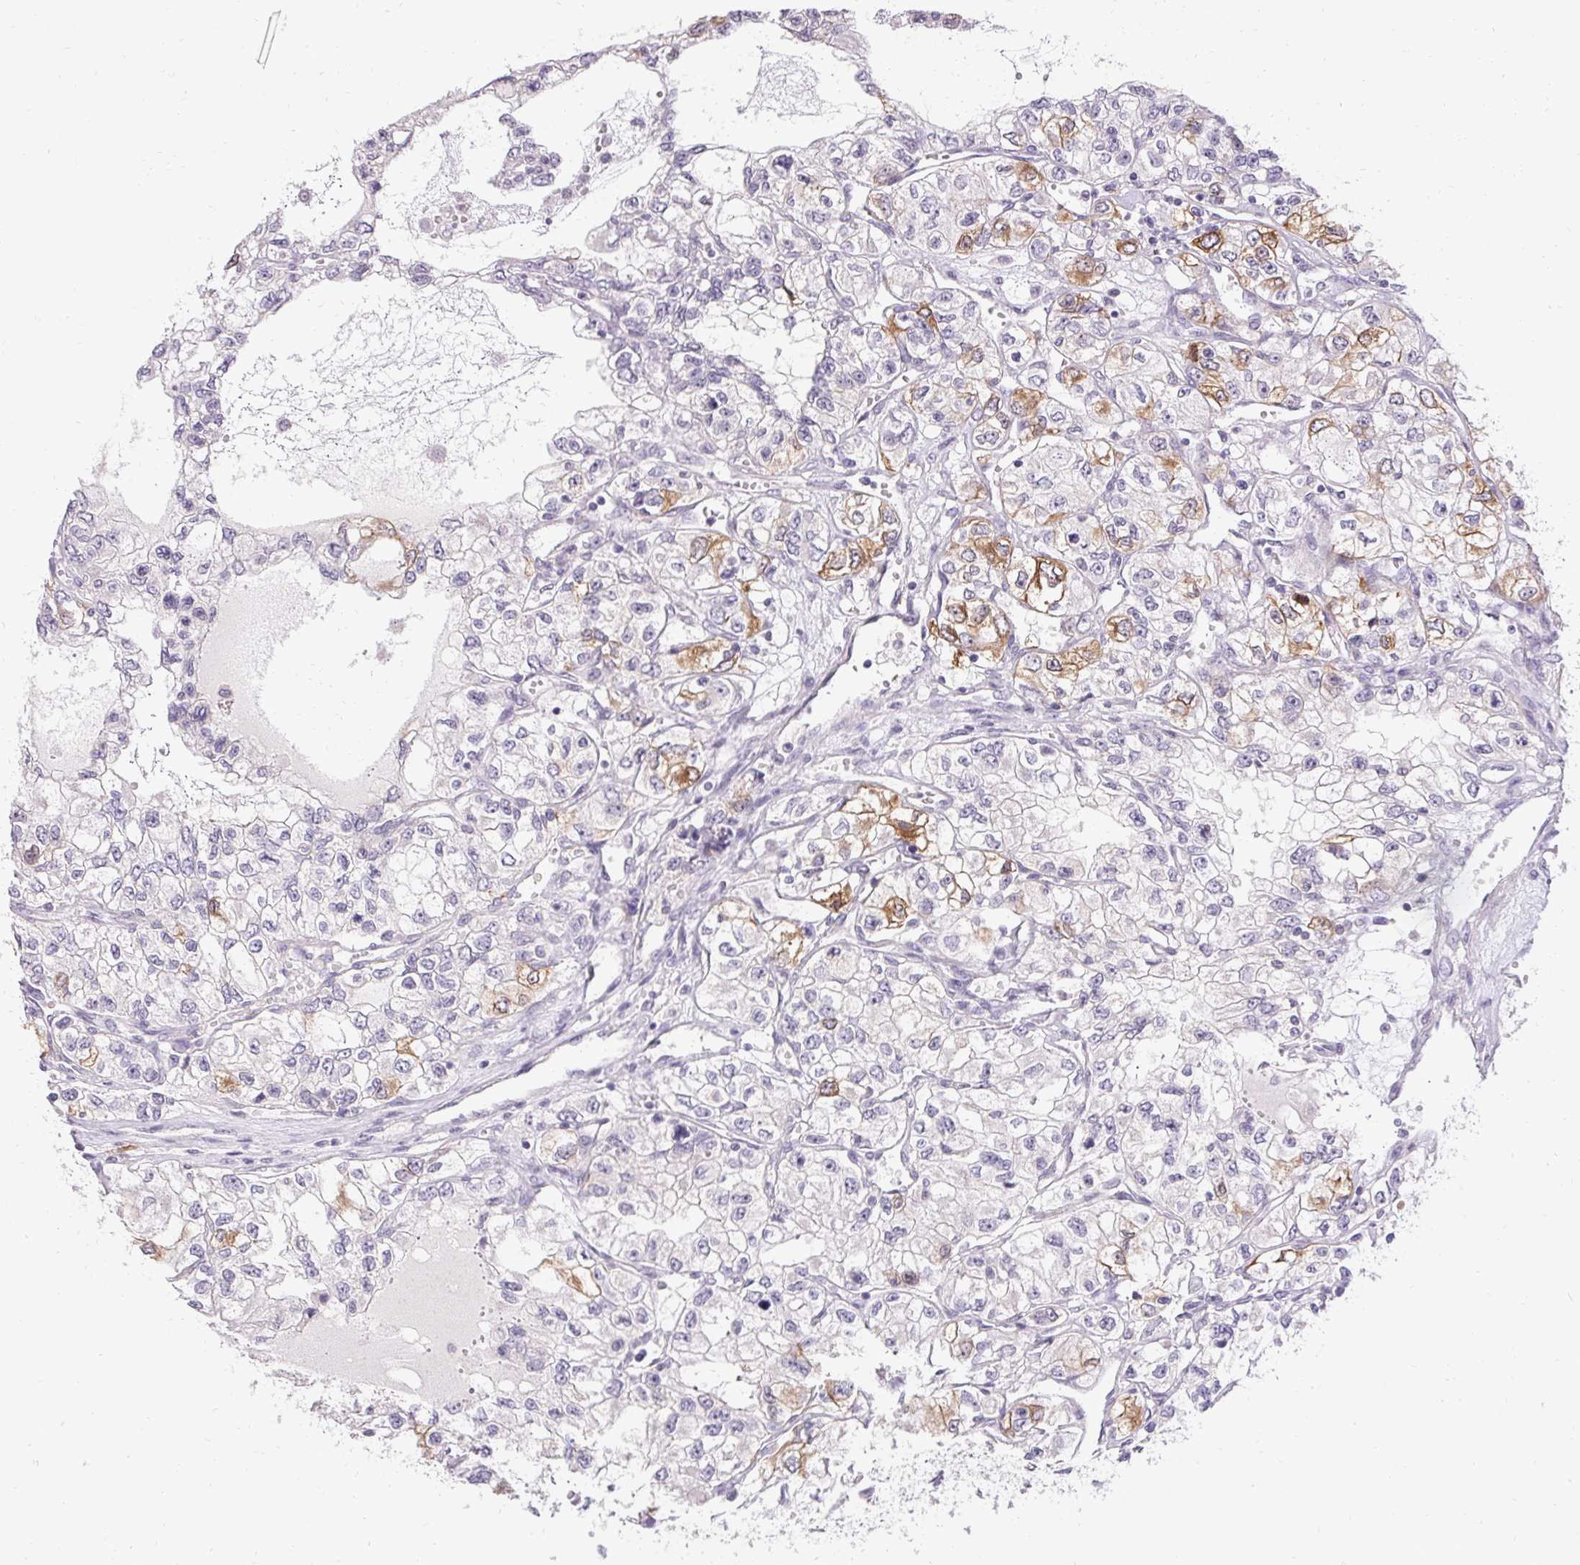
{"staining": {"intensity": "moderate", "quantity": "<25%", "location": "cytoplasmic/membranous"}, "tissue": "renal cancer", "cell_type": "Tumor cells", "image_type": "cancer", "snomed": [{"axis": "morphology", "description": "Adenocarcinoma, NOS"}, {"axis": "topography", "description": "Kidney"}], "caption": "Renal adenocarcinoma stained with a brown dye demonstrates moderate cytoplasmic/membranous positive positivity in about <25% of tumor cells.", "gene": "HSD17B3", "patient": {"sex": "female", "age": 59}}